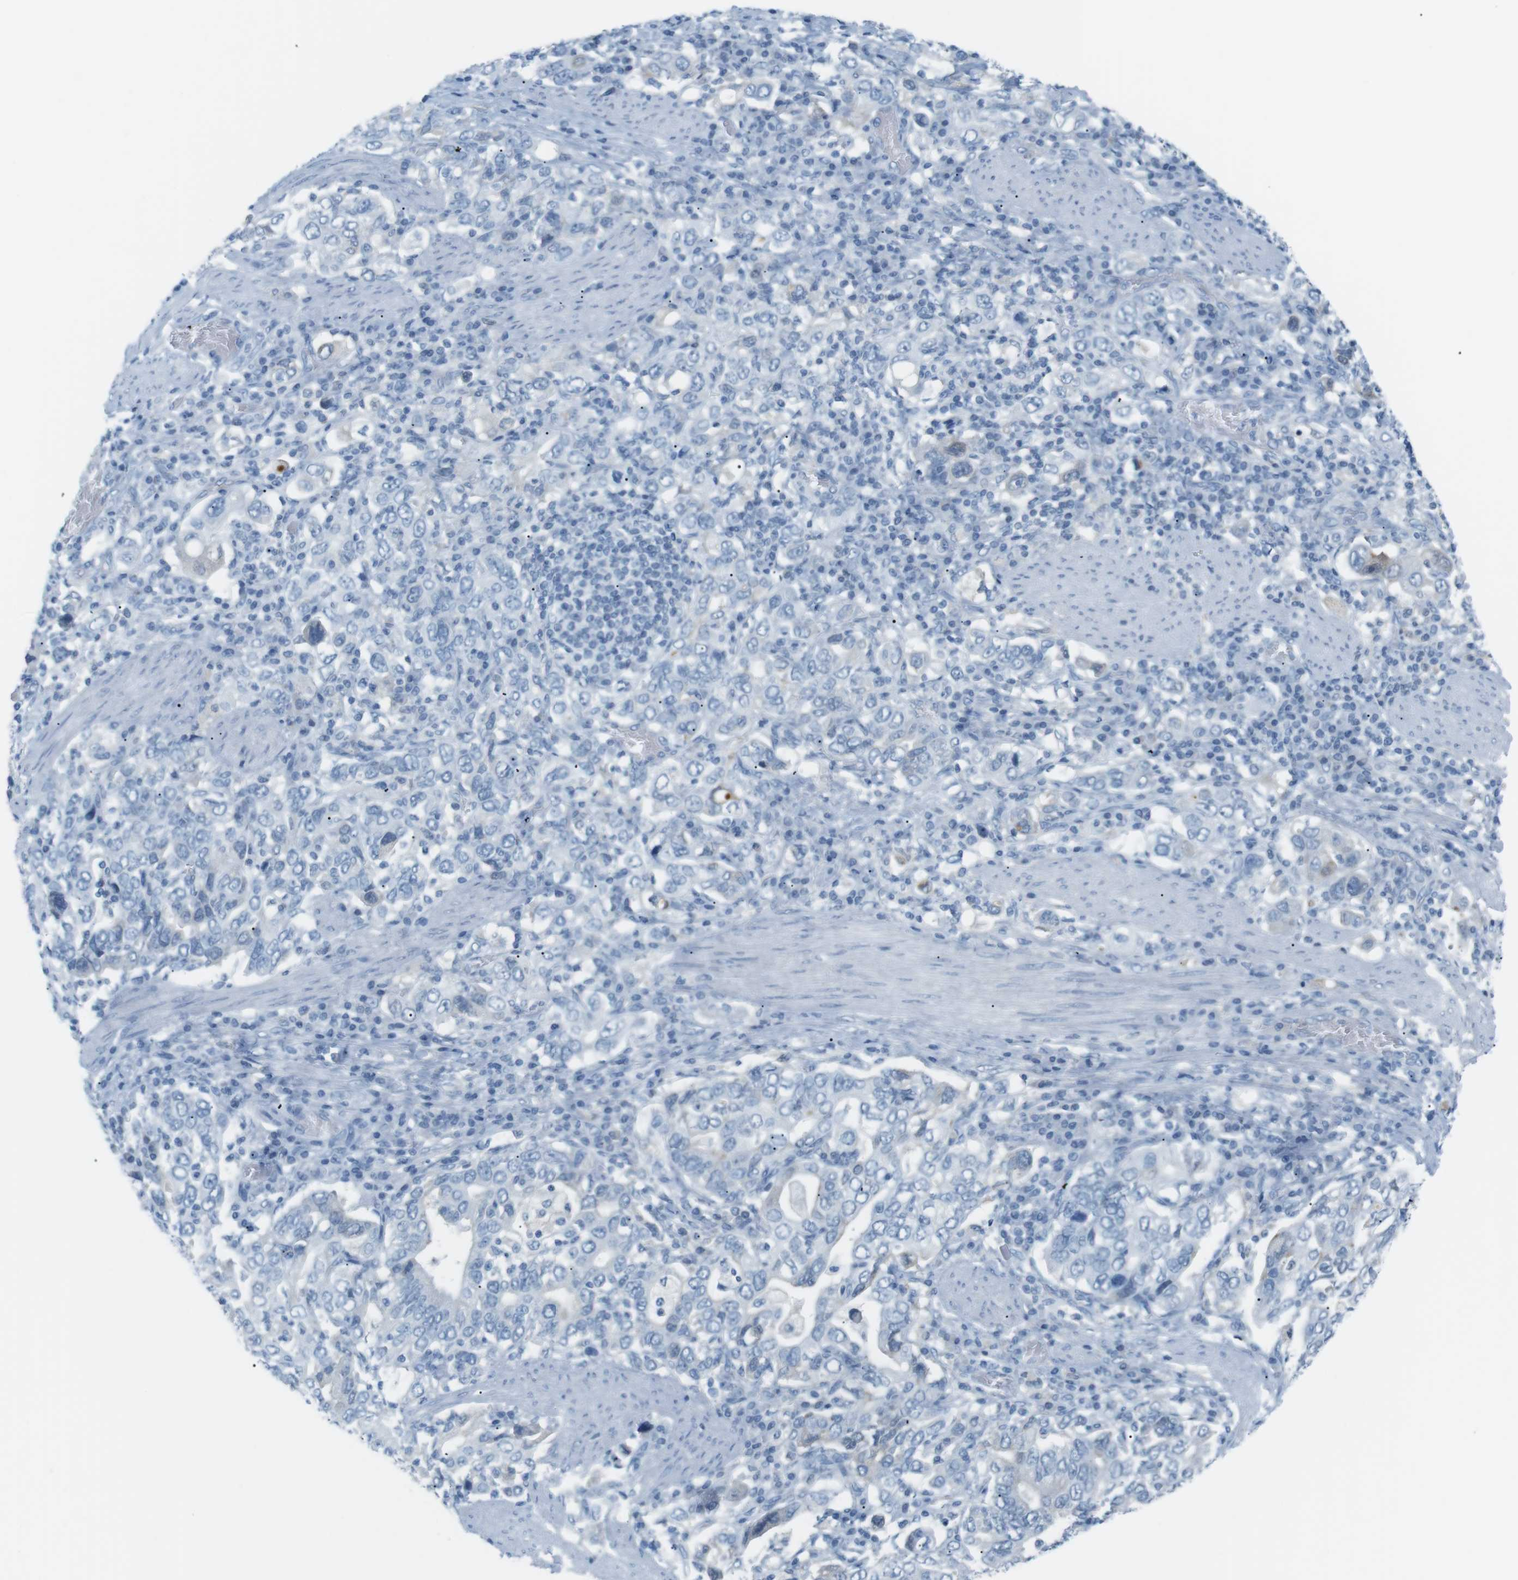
{"staining": {"intensity": "negative", "quantity": "none", "location": "none"}, "tissue": "stomach cancer", "cell_type": "Tumor cells", "image_type": "cancer", "snomed": [{"axis": "morphology", "description": "Adenocarcinoma, NOS"}, {"axis": "topography", "description": "Stomach, upper"}], "caption": "DAB (3,3'-diaminobenzidine) immunohistochemical staining of stomach cancer demonstrates no significant staining in tumor cells. Brightfield microscopy of immunohistochemistry stained with DAB (3,3'-diaminobenzidine) (brown) and hematoxylin (blue), captured at high magnification.", "gene": "AZGP1", "patient": {"sex": "male", "age": 62}}